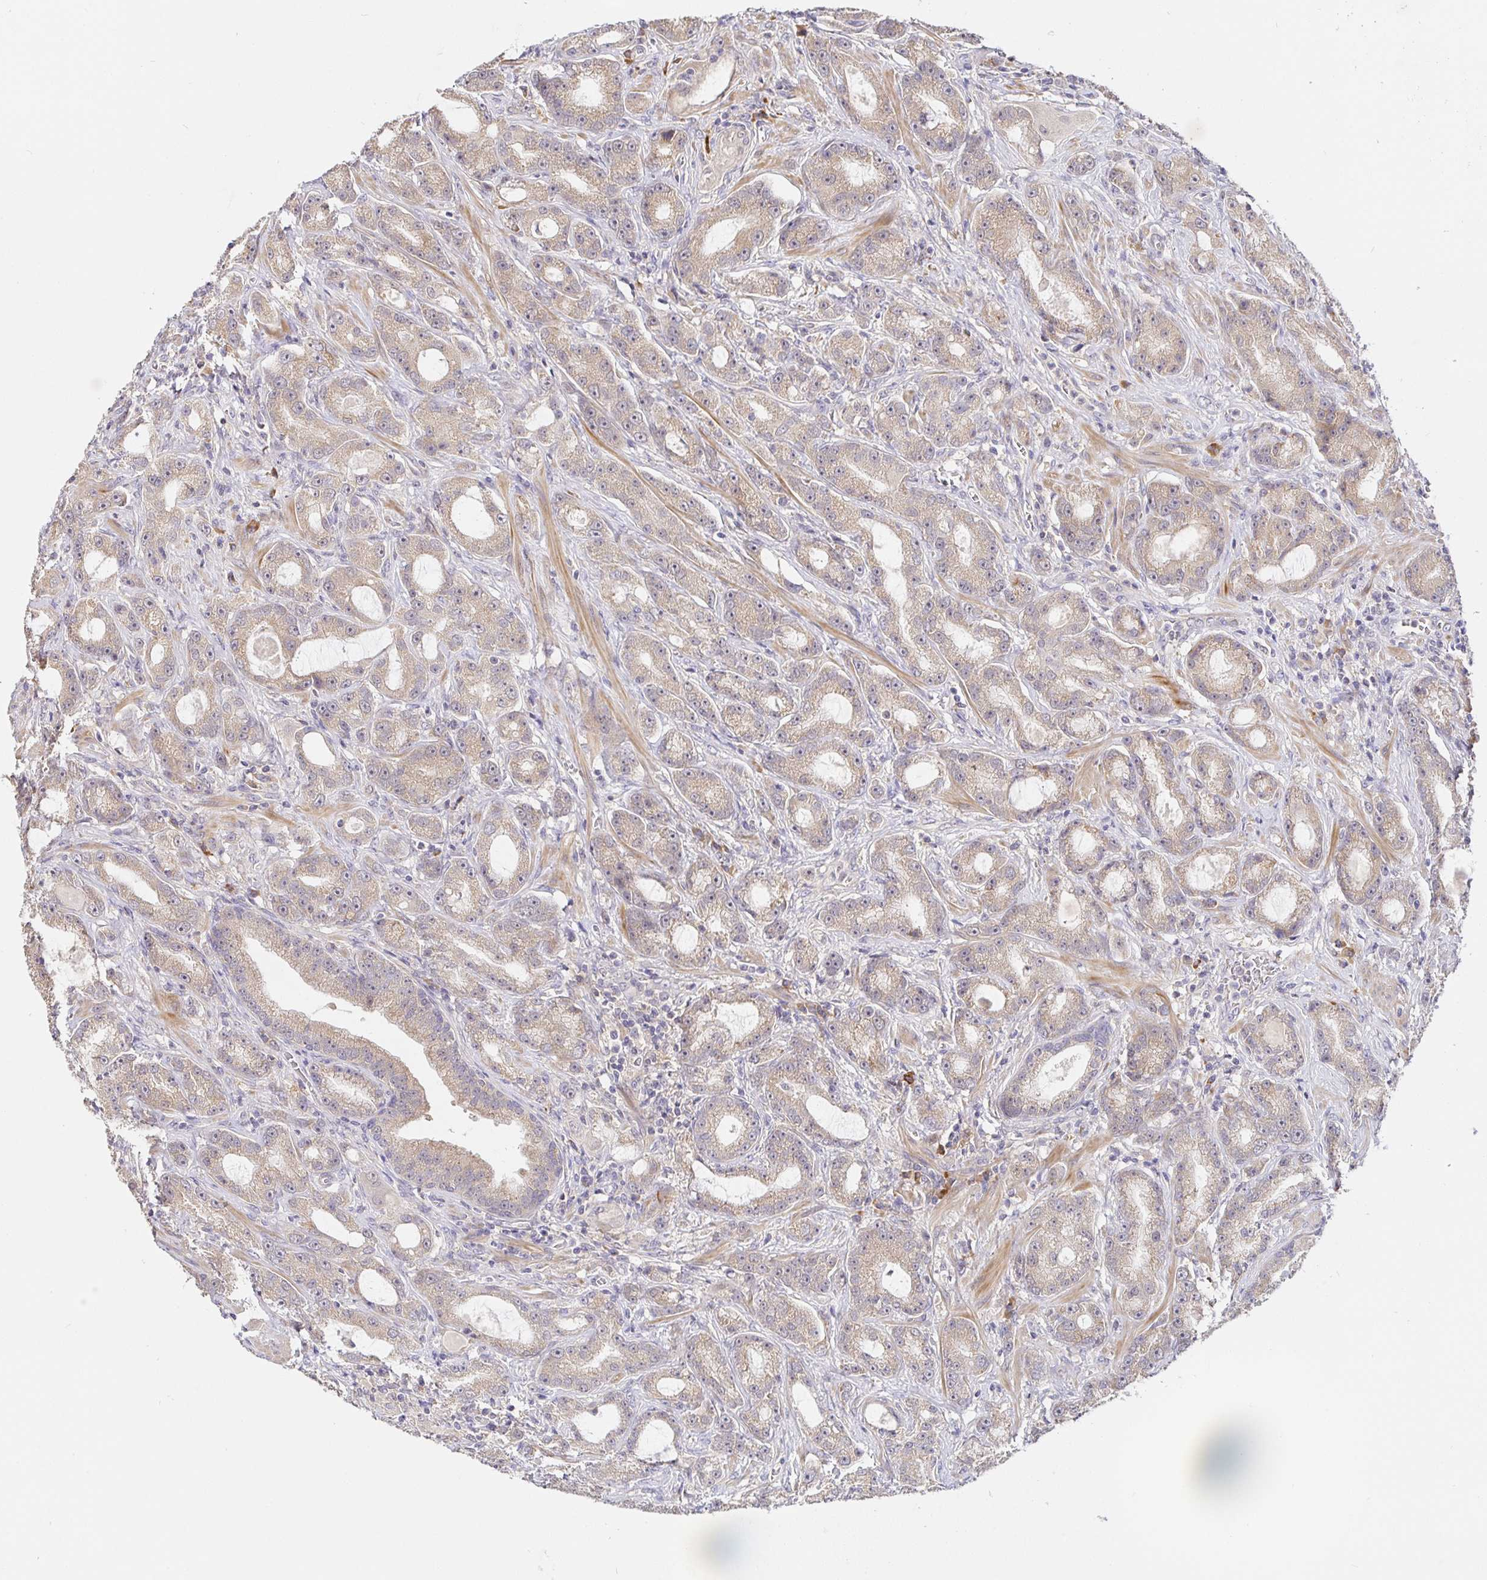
{"staining": {"intensity": "moderate", "quantity": ">75%", "location": "cytoplasmic/membranous"}, "tissue": "prostate cancer", "cell_type": "Tumor cells", "image_type": "cancer", "snomed": [{"axis": "morphology", "description": "Adenocarcinoma, High grade"}, {"axis": "topography", "description": "Prostate"}], "caption": "Tumor cells demonstrate moderate cytoplasmic/membranous positivity in approximately >75% of cells in adenocarcinoma (high-grade) (prostate).", "gene": "ZDHHC11", "patient": {"sex": "male", "age": 65}}